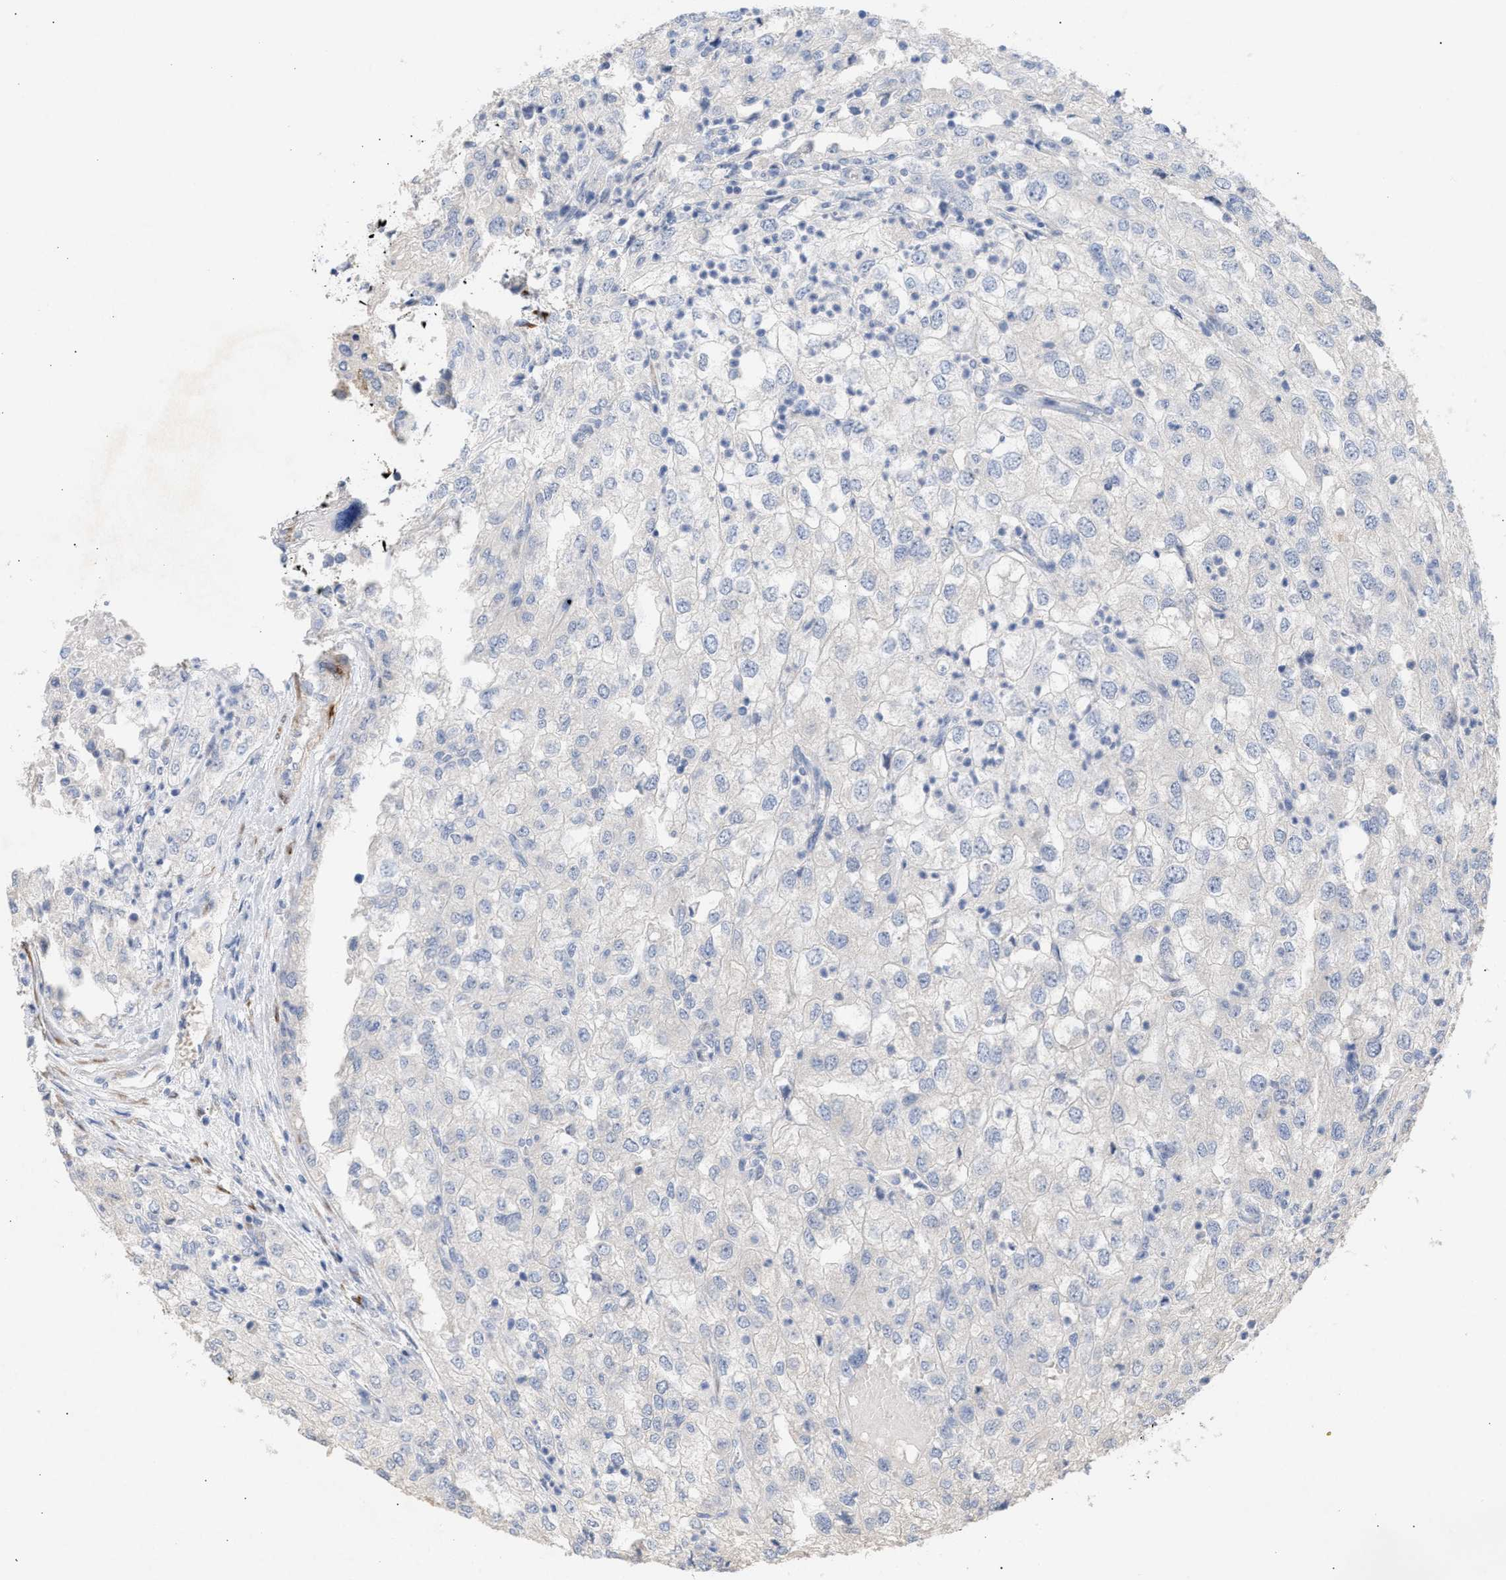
{"staining": {"intensity": "negative", "quantity": "none", "location": "none"}, "tissue": "renal cancer", "cell_type": "Tumor cells", "image_type": "cancer", "snomed": [{"axis": "morphology", "description": "Adenocarcinoma, NOS"}, {"axis": "topography", "description": "Kidney"}], "caption": "The histopathology image exhibits no significant staining in tumor cells of adenocarcinoma (renal).", "gene": "SELENOM", "patient": {"sex": "female", "age": 54}}